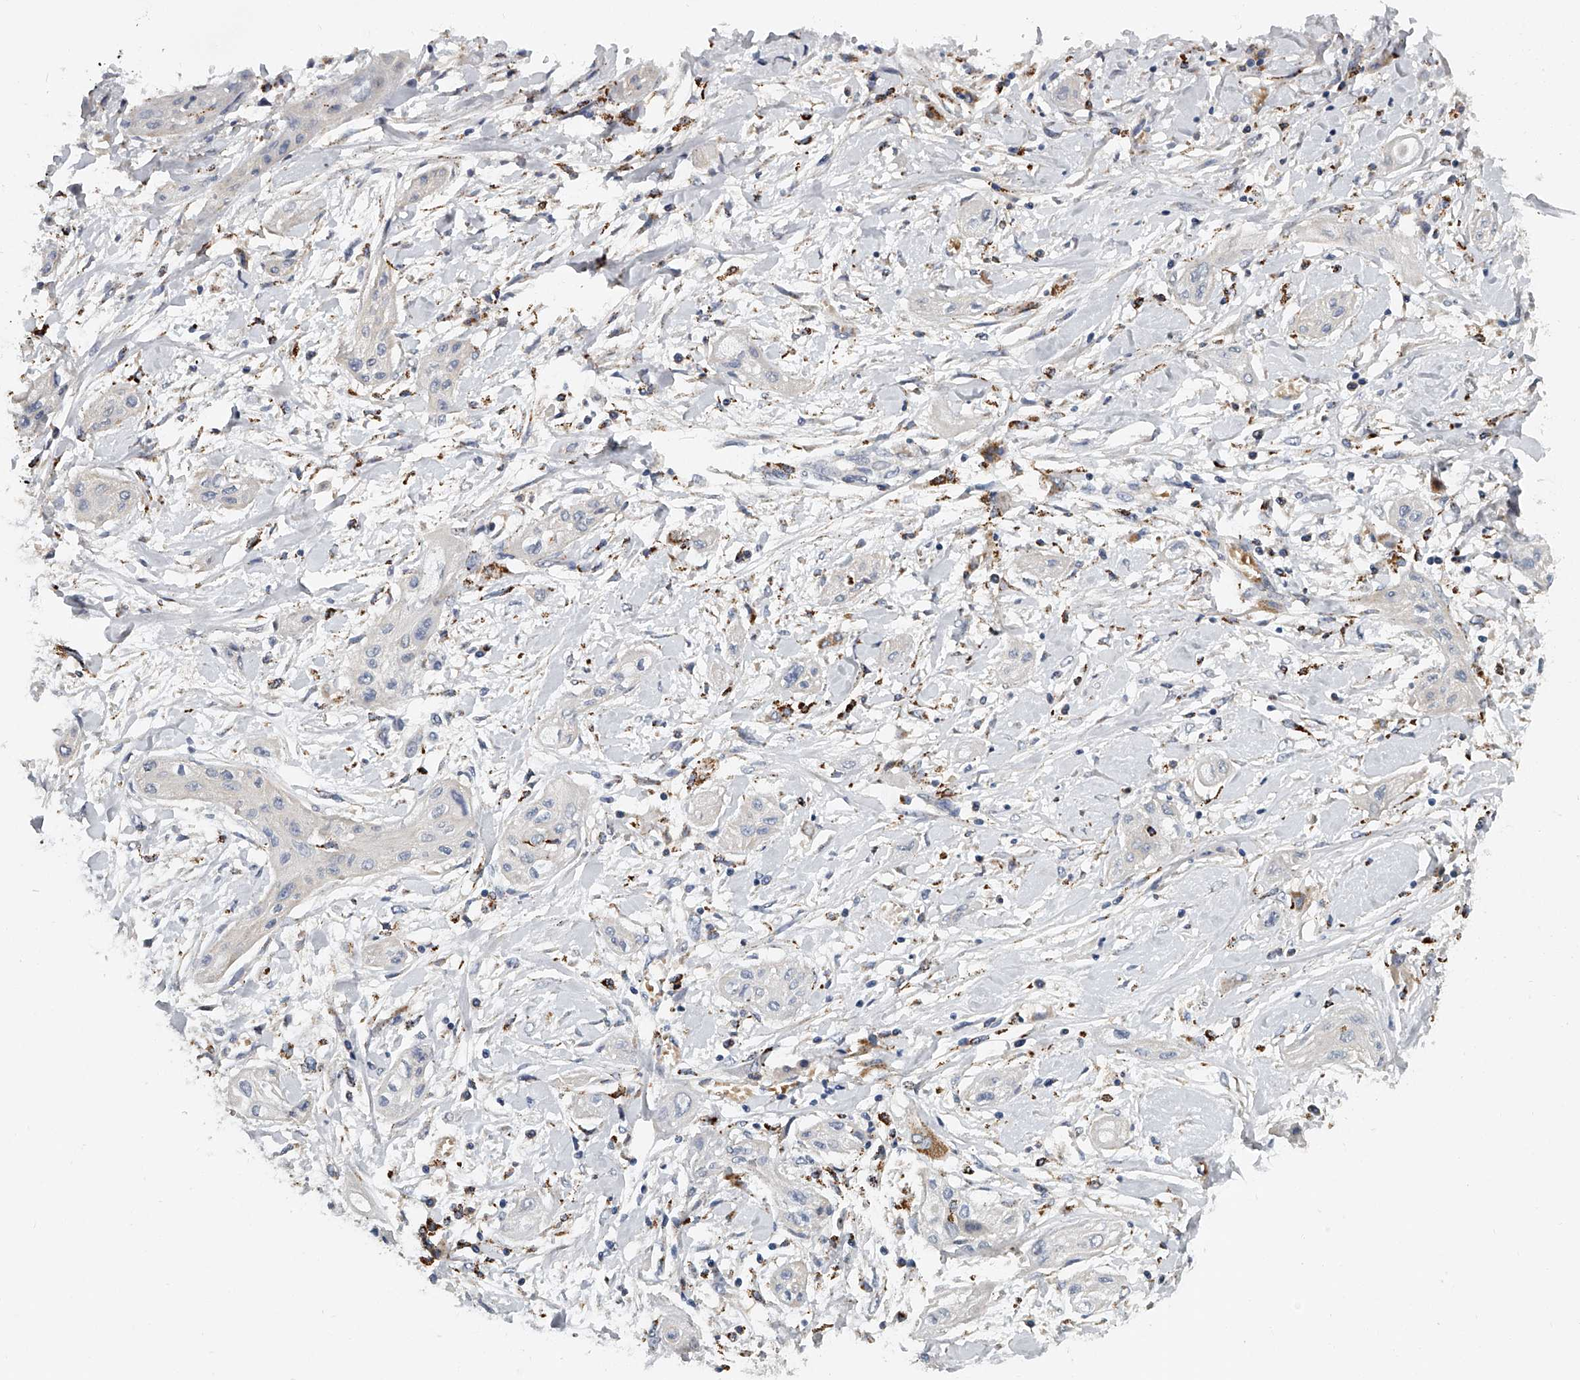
{"staining": {"intensity": "negative", "quantity": "none", "location": "none"}, "tissue": "lung cancer", "cell_type": "Tumor cells", "image_type": "cancer", "snomed": [{"axis": "morphology", "description": "Squamous cell carcinoma, NOS"}, {"axis": "topography", "description": "Lung"}], "caption": "DAB immunohistochemical staining of human lung squamous cell carcinoma displays no significant staining in tumor cells. (DAB IHC, high magnification).", "gene": "KLHL7", "patient": {"sex": "female", "age": 47}}